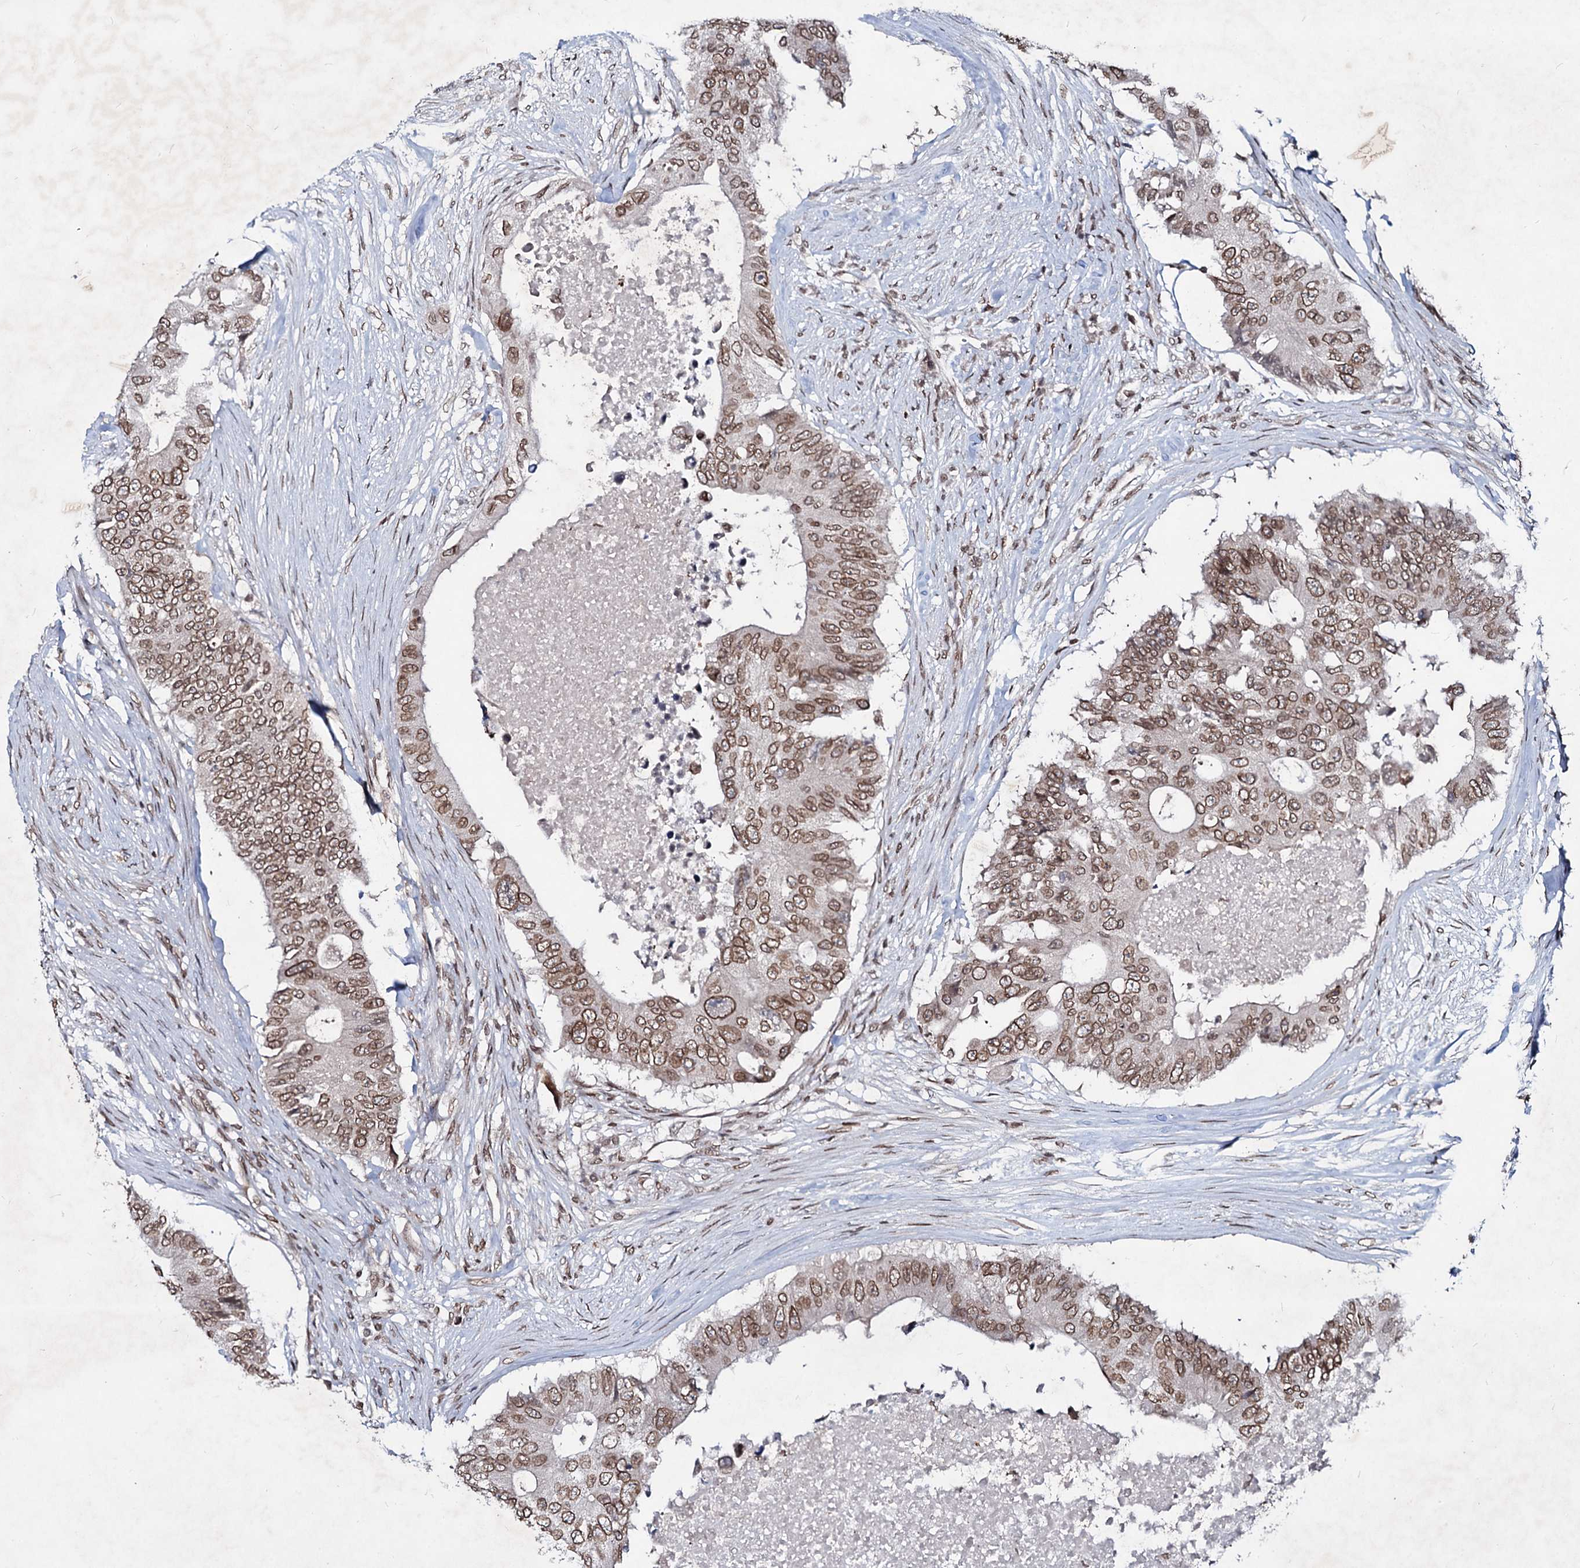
{"staining": {"intensity": "moderate", "quantity": ">75%", "location": "cytoplasmic/membranous,nuclear"}, "tissue": "colorectal cancer", "cell_type": "Tumor cells", "image_type": "cancer", "snomed": [{"axis": "morphology", "description": "Adenocarcinoma, NOS"}, {"axis": "topography", "description": "Colon"}], "caption": "This is an image of immunohistochemistry (IHC) staining of colorectal cancer (adenocarcinoma), which shows moderate expression in the cytoplasmic/membranous and nuclear of tumor cells.", "gene": "RNF6", "patient": {"sex": "male", "age": 71}}